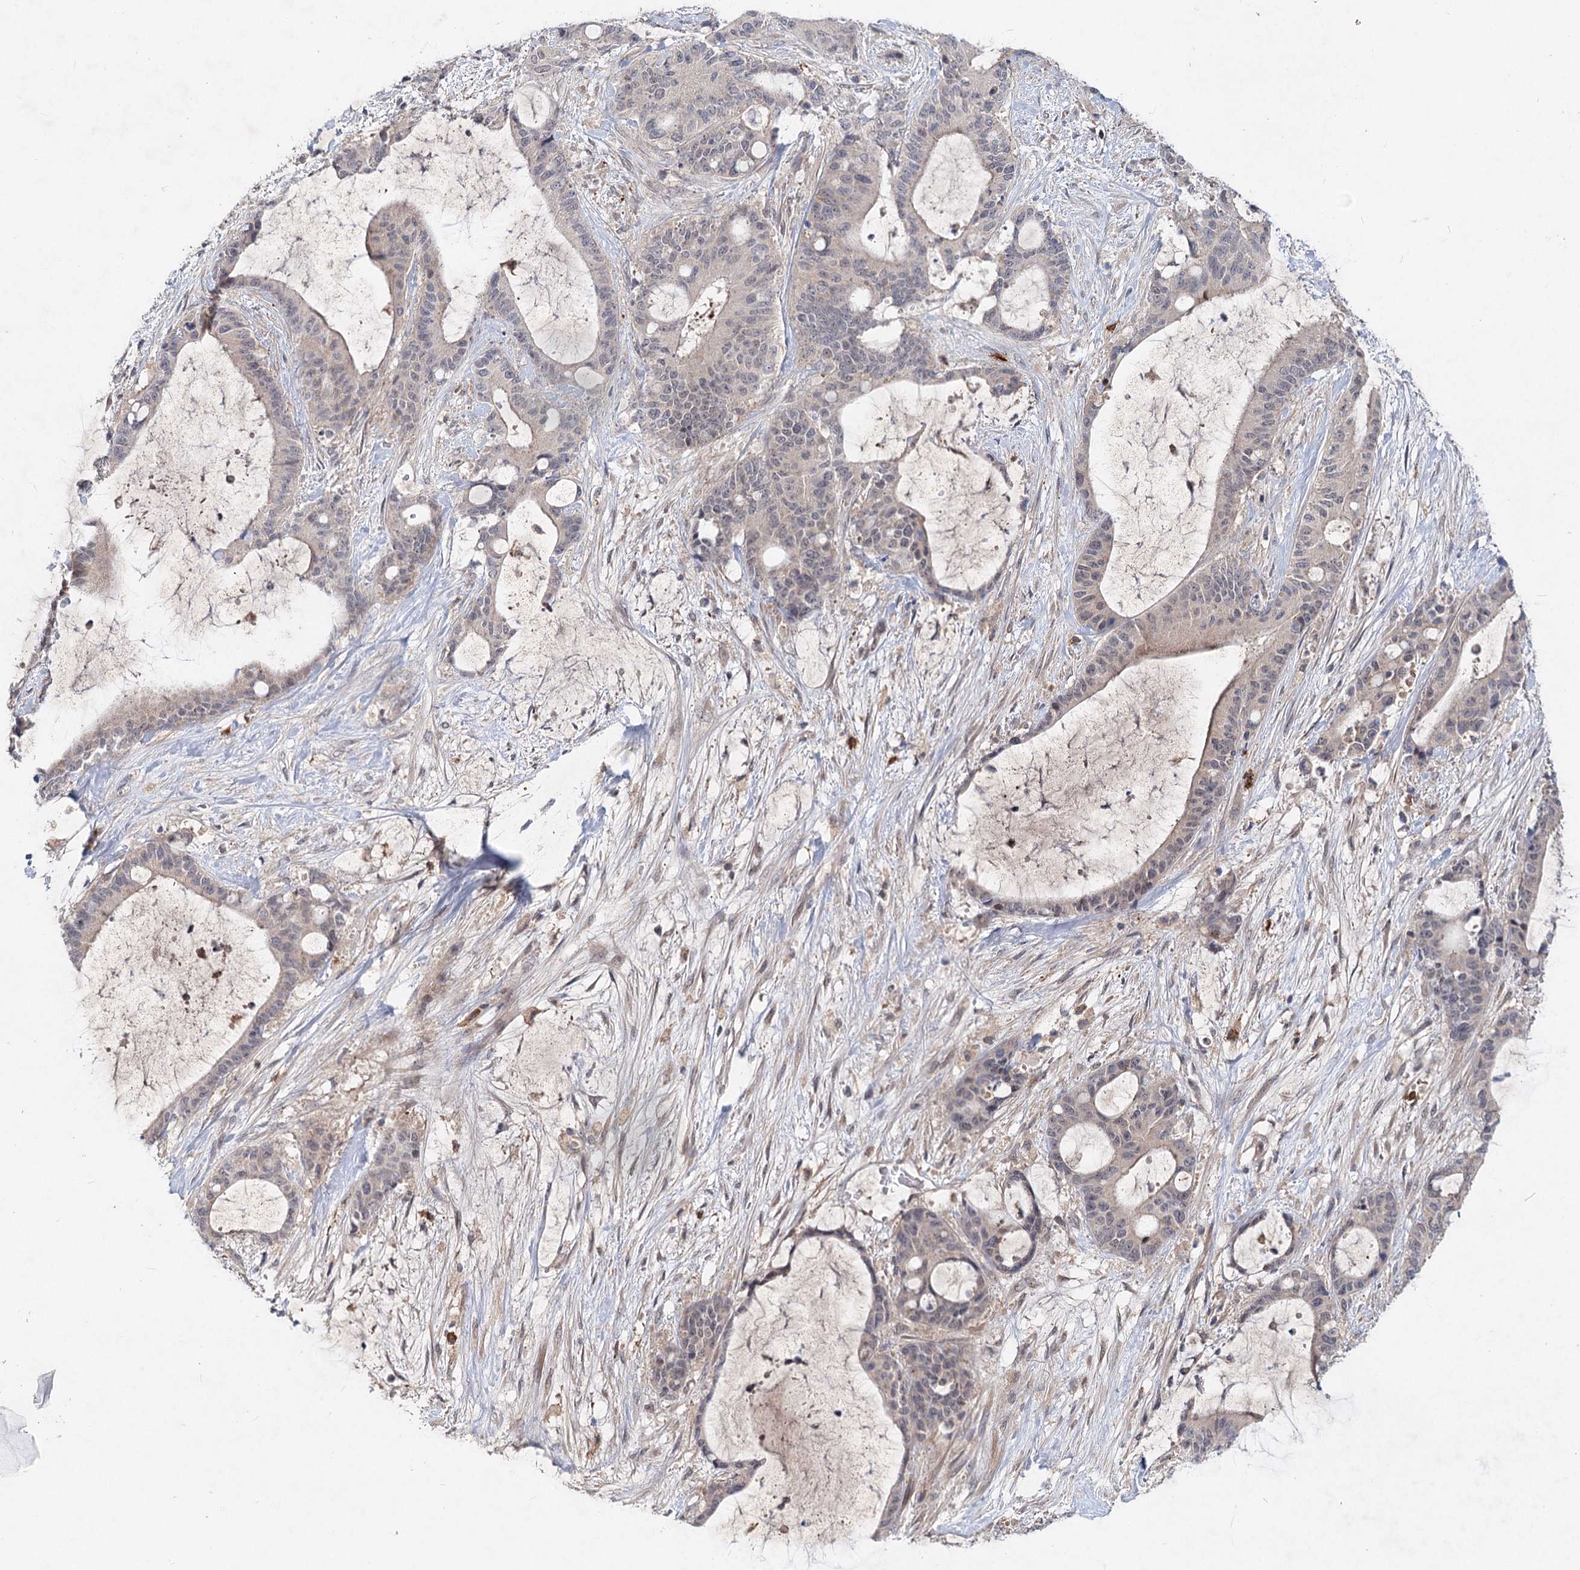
{"staining": {"intensity": "negative", "quantity": "none", "location": "none"}, "tissue": "liver cancer", "cell_type": "Tumor cells", "image_type": "cancer", "snomed": [{"axis": "morphology", "description": "Normal tissue, NOS"}, {"axis": "morphology", "description": "Cholangiocarcinoma"}, {"axis": "topography", "description": "Liver"}, {"axis": "topography", "description": "Peripheral nerve tissue"}], "caption": "Tumor cells show no significant staining in cholangiocarcinoma (liver).", "gene": "AP3B1", "patient": {"sex": "female", "age": 73}}